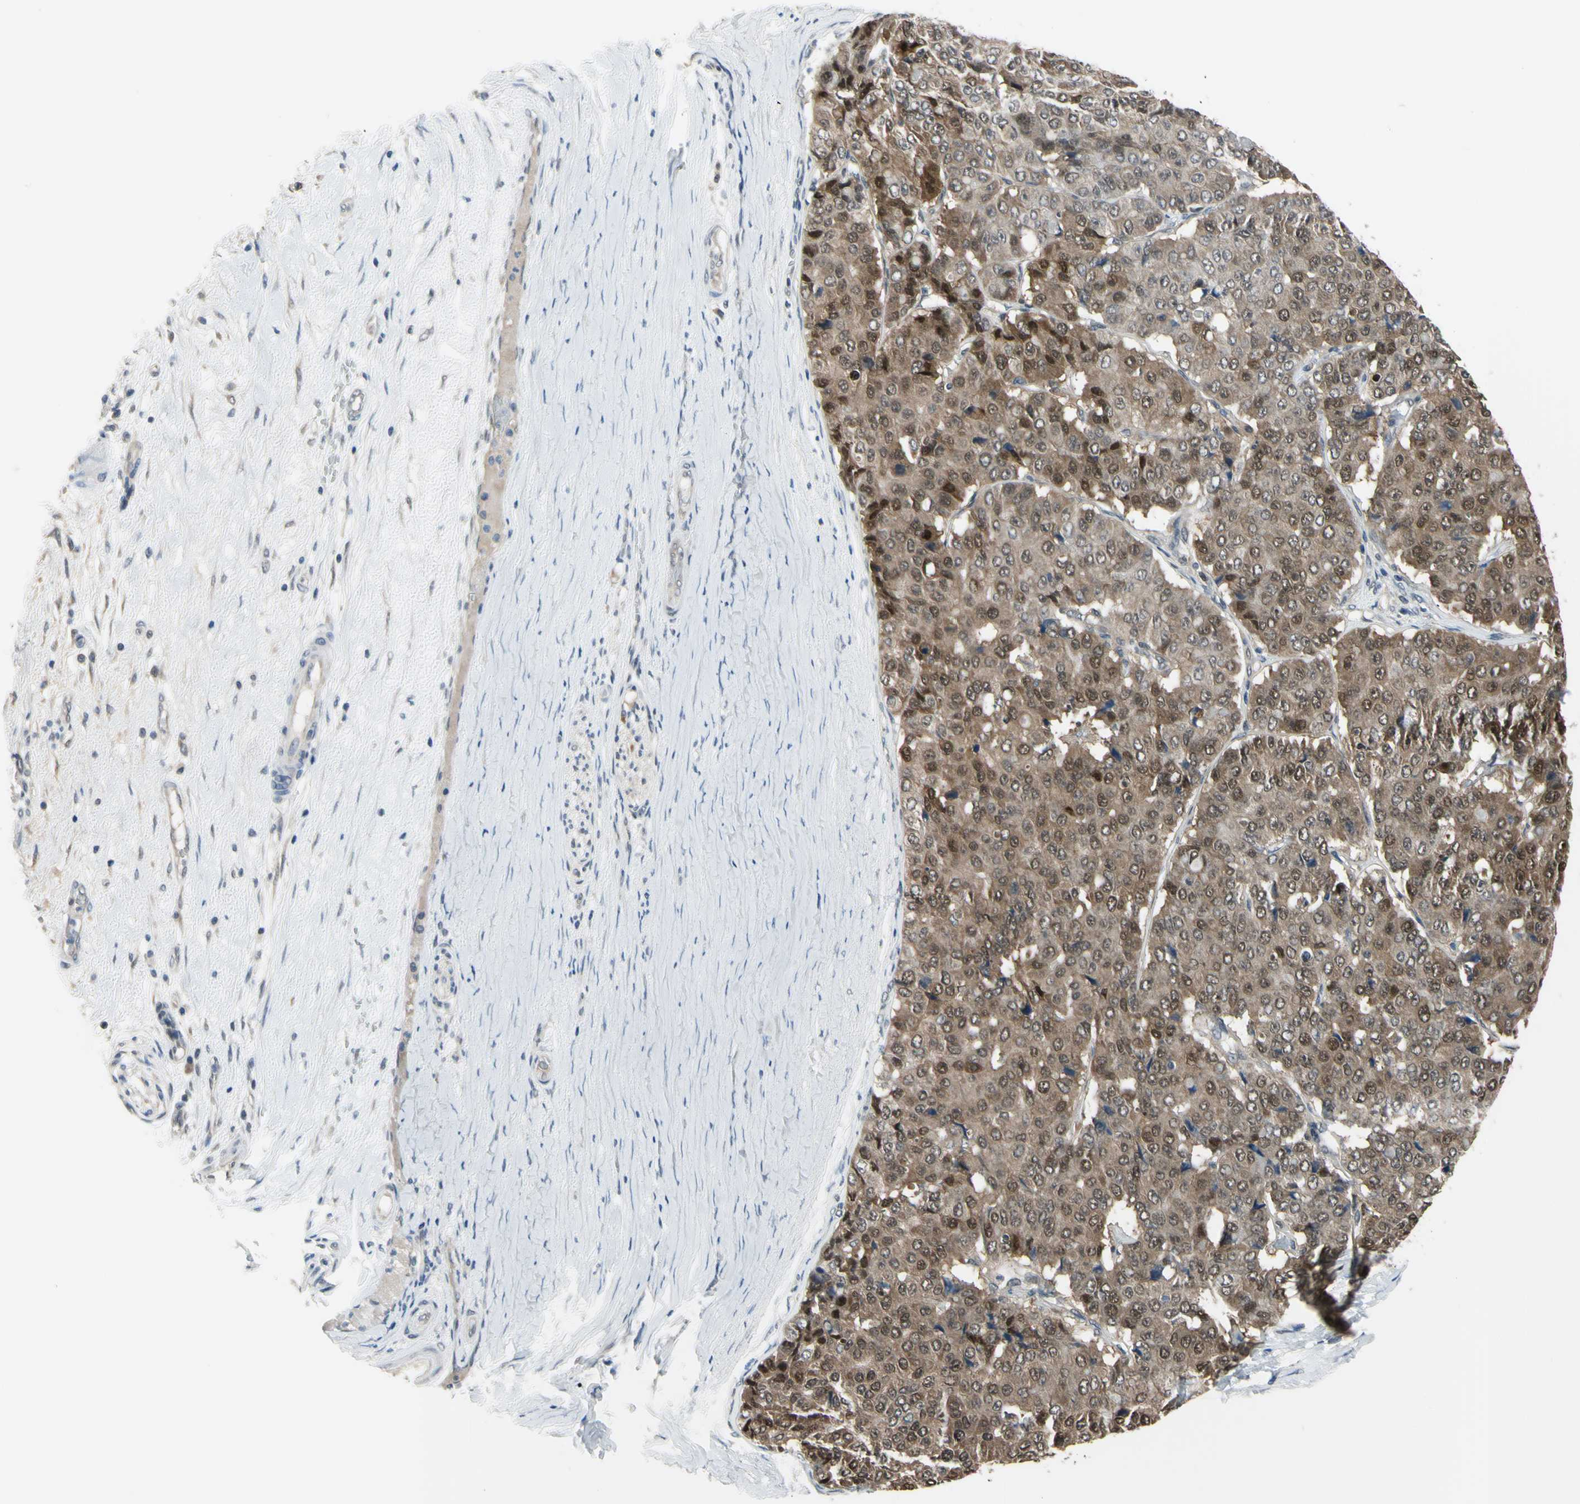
{"staining": {"intensity": "moderate", "quantity": ">75%", "location": "cytoplasmic/membranous,nuclear"}, "tissue": "pancreatic cancer", "cell_type": "Tumor cells", "image_type": "cancer", "snomed": [{"axis": "morphology", "description": "Adenocarcinoma, NOS"}, {"axis": "topography", "description": "Pancreas"}], "caption": "Protein expression analysis of human pancreatic adenocarcinoma reveals moderate cytoplasmic/membranous and nuclear staining in approximately >75% of tumor cells.", "gene": "HSPA4", "patient": {"sex": "male", "age": 50}}